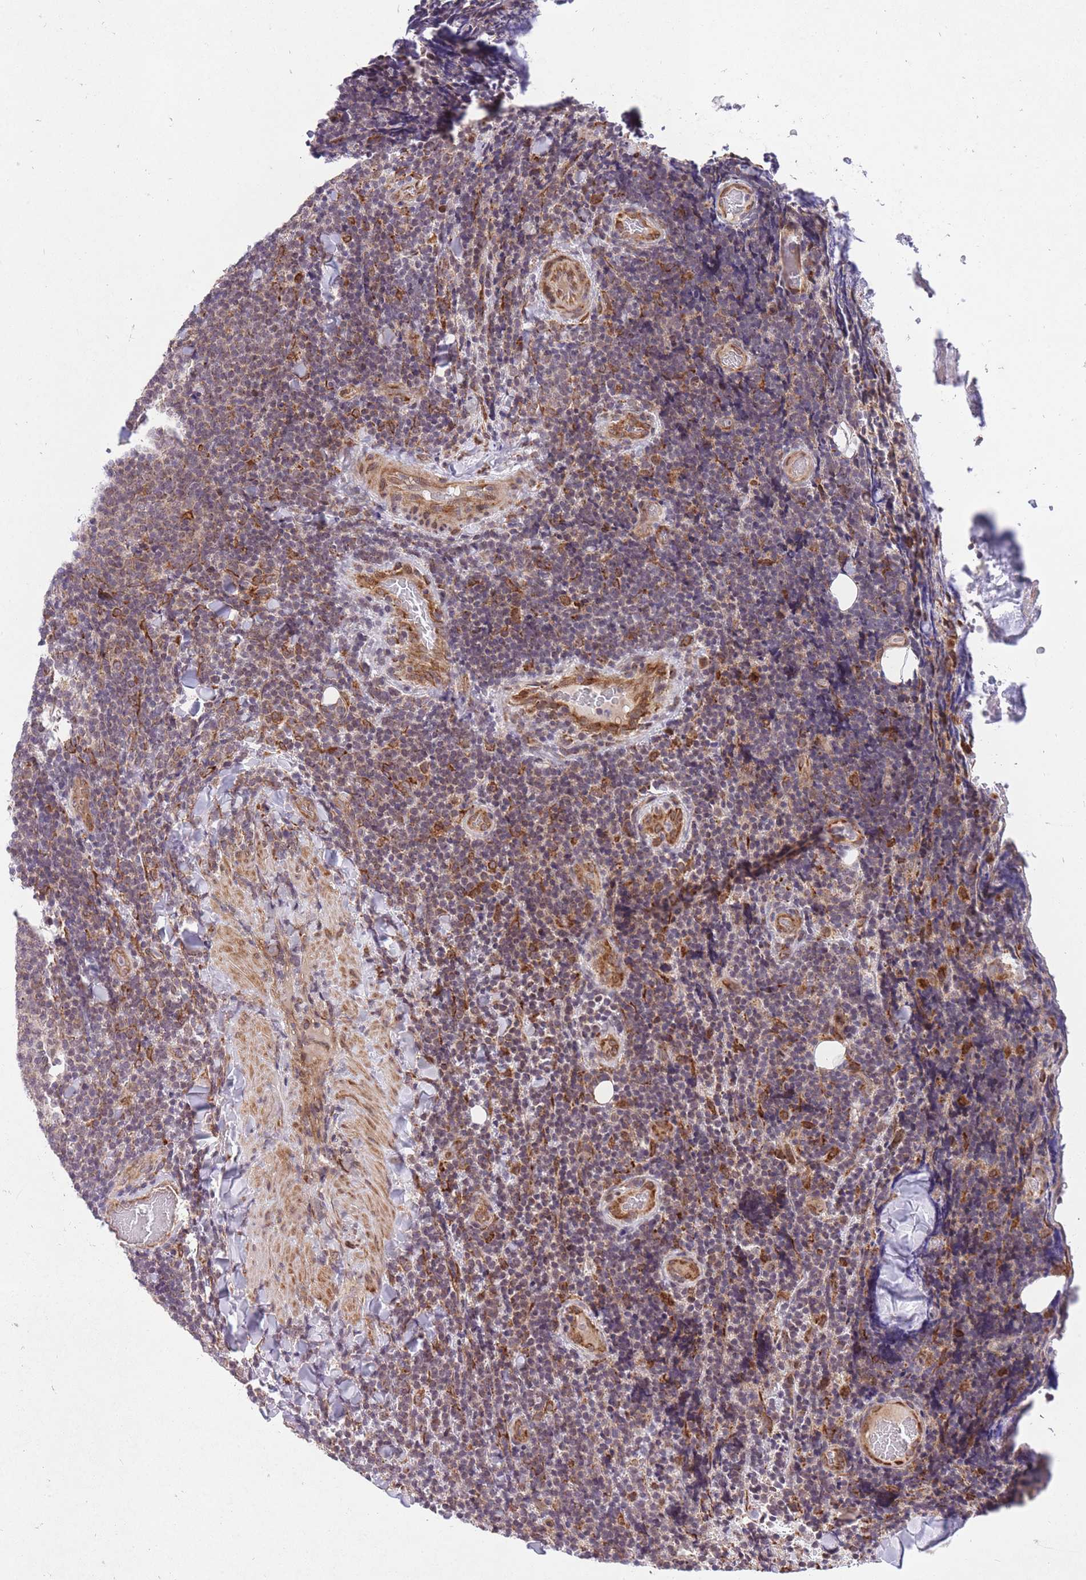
{"staining": {"intensity": "weak", "quantity": "<25%", "location": "cytoplasmic/membranous"}, "tissue": "lymphoma", "cell_type": "Tumor cells", "image_type": "cancer", "snomed": [{"axis": "morphology", "description": "Malignant lymphoma, non-Hodgkin's type, Low grade"}, {"axis": "topography", "description": "Lymph node"}], "caption": "This histopathology image is of malignant lymphoma, non-Hodgkin's type (low-grade) stained with immunohistochemistry to label a protein in brown with the nuclei are counter-stained blue. There is no staining in tumor cells.", "gene": "TTLL3", "patient": {"sex": "male", "age": 66}}